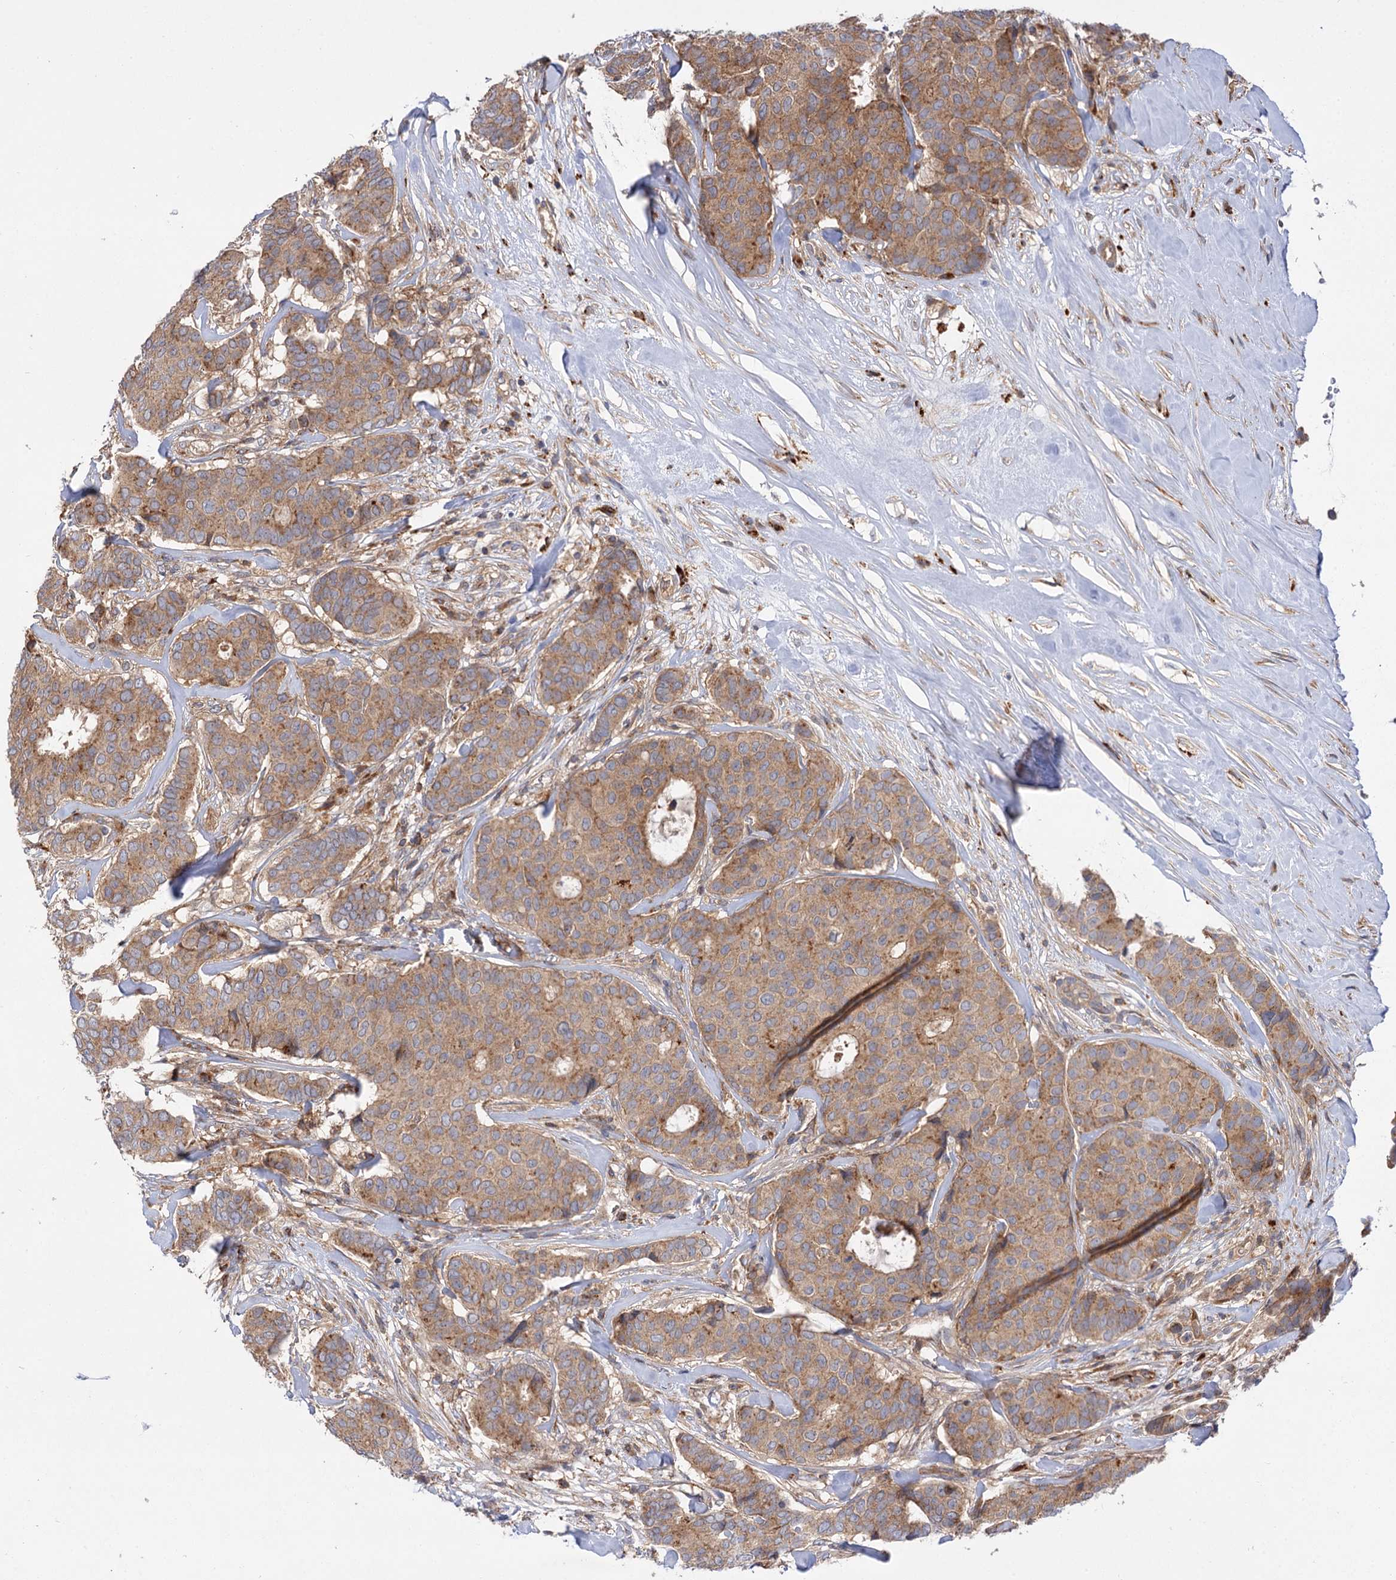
{"staining": {"intensity": "moderate", "quantity": ">75%", "location": "cytoplasmic/membranous"}, "tissue": "breast cancer", "cell_type": "Tumor cells", "image_type": "cancer", "snomed": [{"axis": "morphology", "description": "Duct carcinoma"}, {"axis": "topography", "description": "Breast"}], "caption": "Breast invasive ductal carcinoma tissue exhibits moderate cytoplasmic/membranous staining in approximately >75% of tumor cells", "gene": "PATL1", "patient": {"sex": "female", "age": 75}}